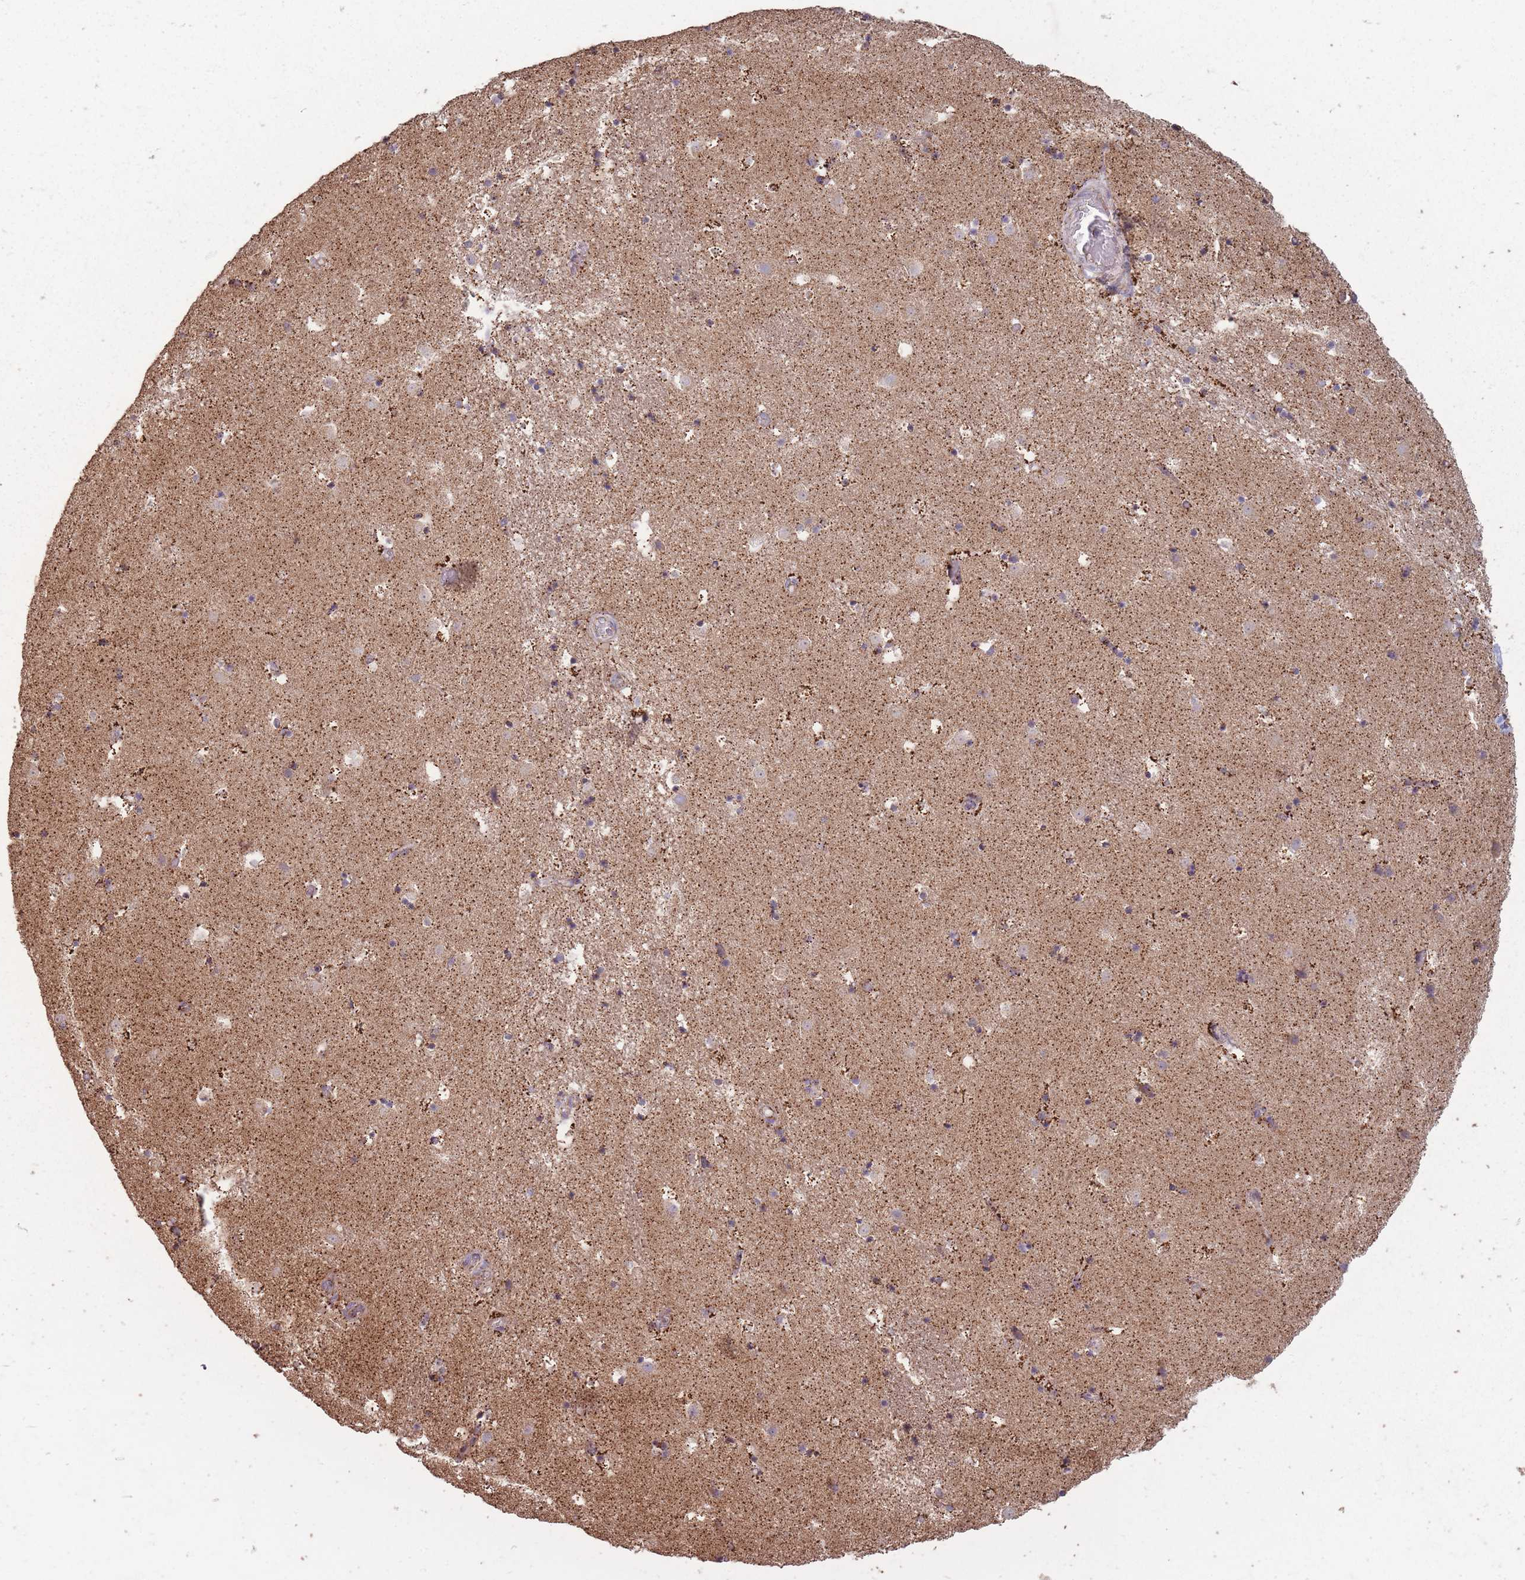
{"staining": {"intensity": "strong", "quantity": "25%-75%", "location": "cytoplasmic/membranous"}, "tissue": "caudate", "cell_type": "Glial cells", "image_type": "normal", "snomed": [{"axis": "morphology", "description": "Normal tissue, NOS"}, {"axis": "topography", "description": "Lateral ventricle wall"}], "caption": "Immunohistochemical staining of benign caudate demonstrates strong cytoplasmic/membranous protein staining in approximately 25%-75% of glial cells. (IHC, brightfield microscopy, high magnification).", "gene": "CNOT8", "patient": {"sex": "male", "age": 25}}